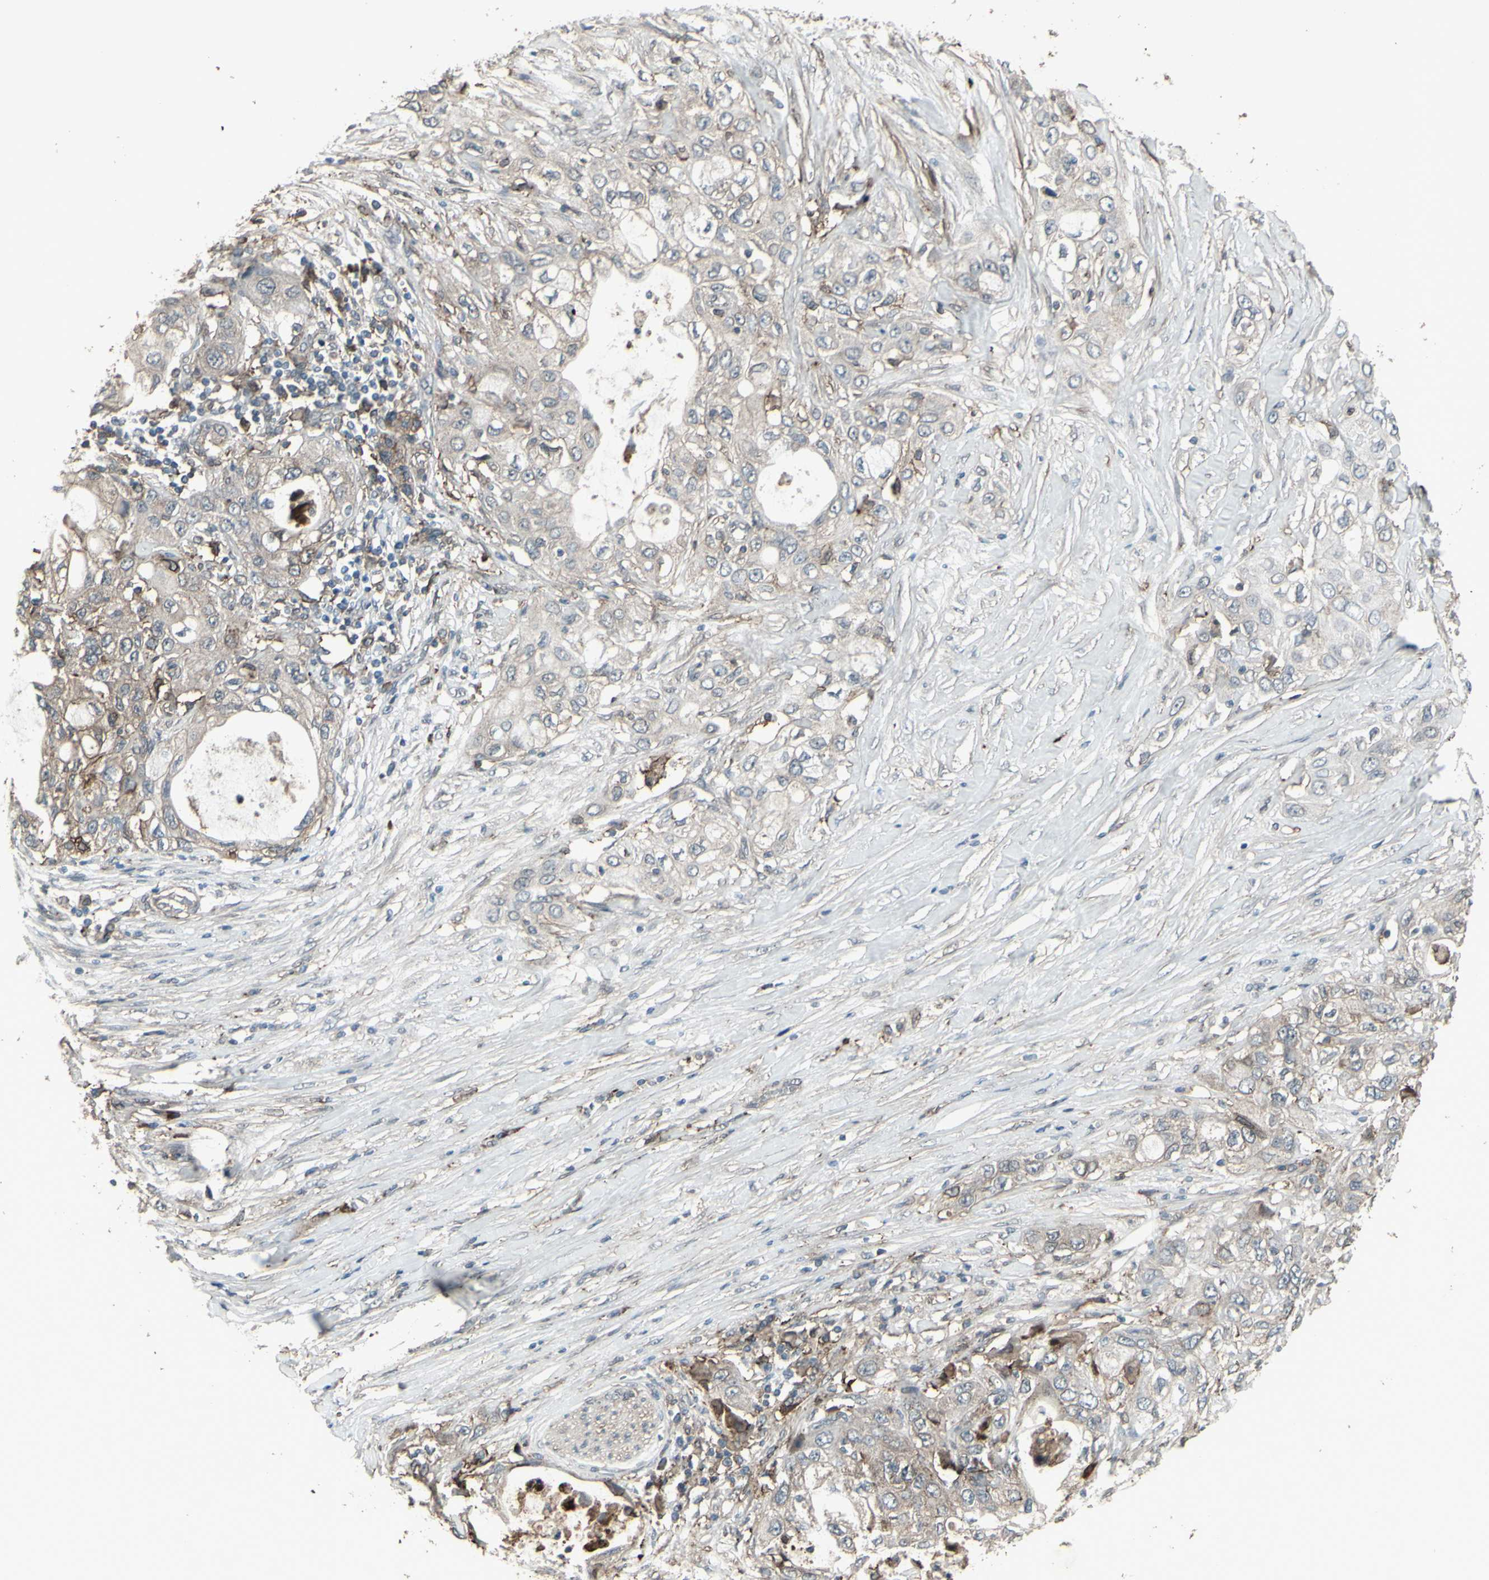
{"staining": {"intensity": "weak", "quantity": "<25%", "location": "cytoplasmic/membranous"}, "tissue": "pancreatic cancer", "cell_type": "Tumor cells", "image_type": "cancer", "snomed": [{"axis": "morphology", "description": "Adenocarcinoma, NOS"}, {"axis": "topography", "description": "Pancreas"}], "caption": "The immunohistochemistry (IHC) micrograph has no significant staining in tumor cells of pancreatic cancer tissue.", "gene": "SMO", "patient": {"sex": "female", "age": 70}}